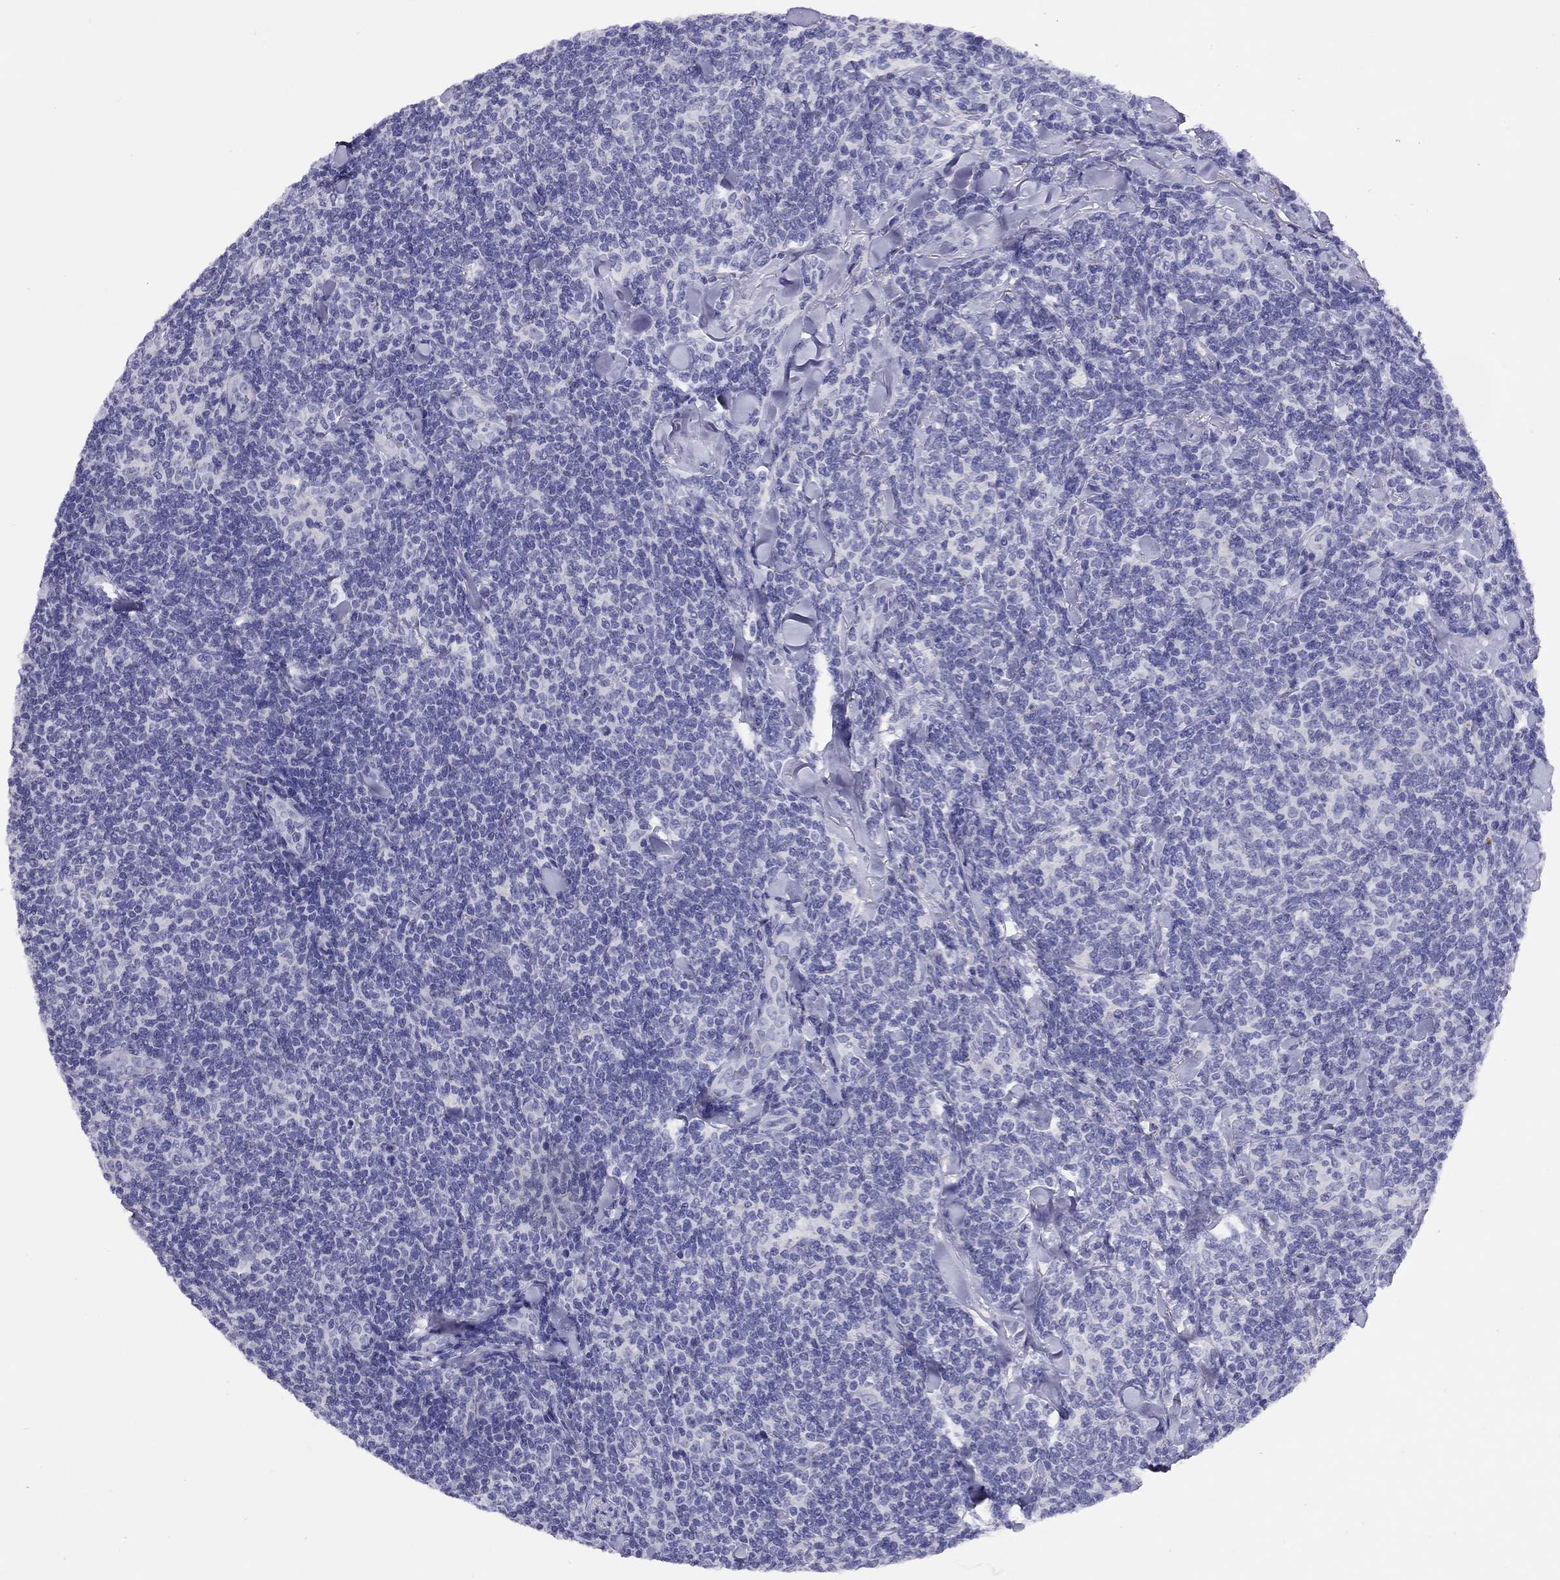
{"staining": {"intensity": "negative", "quantity": "none", "location": "none"}, "tissue": "lymphoma", "cell_type": "Tumor cells", "image_type": "cancer", "snomed": [{"axis": "morphology", "description": "Malignant lymphoma, non-Hodgkin's type, Low grade"}, {"axis": "topography", "description": "Lymph node"}], "caption": "An IHC image of low-grade malignant lymphoma, non-Hodgkin's type is shown. There is no staining in tumor cells of low-grade malignant lymphoma, non-Hodgkin's type.", "gene": "LRIT2", "patient": {"sex": "female", "age": 56}}